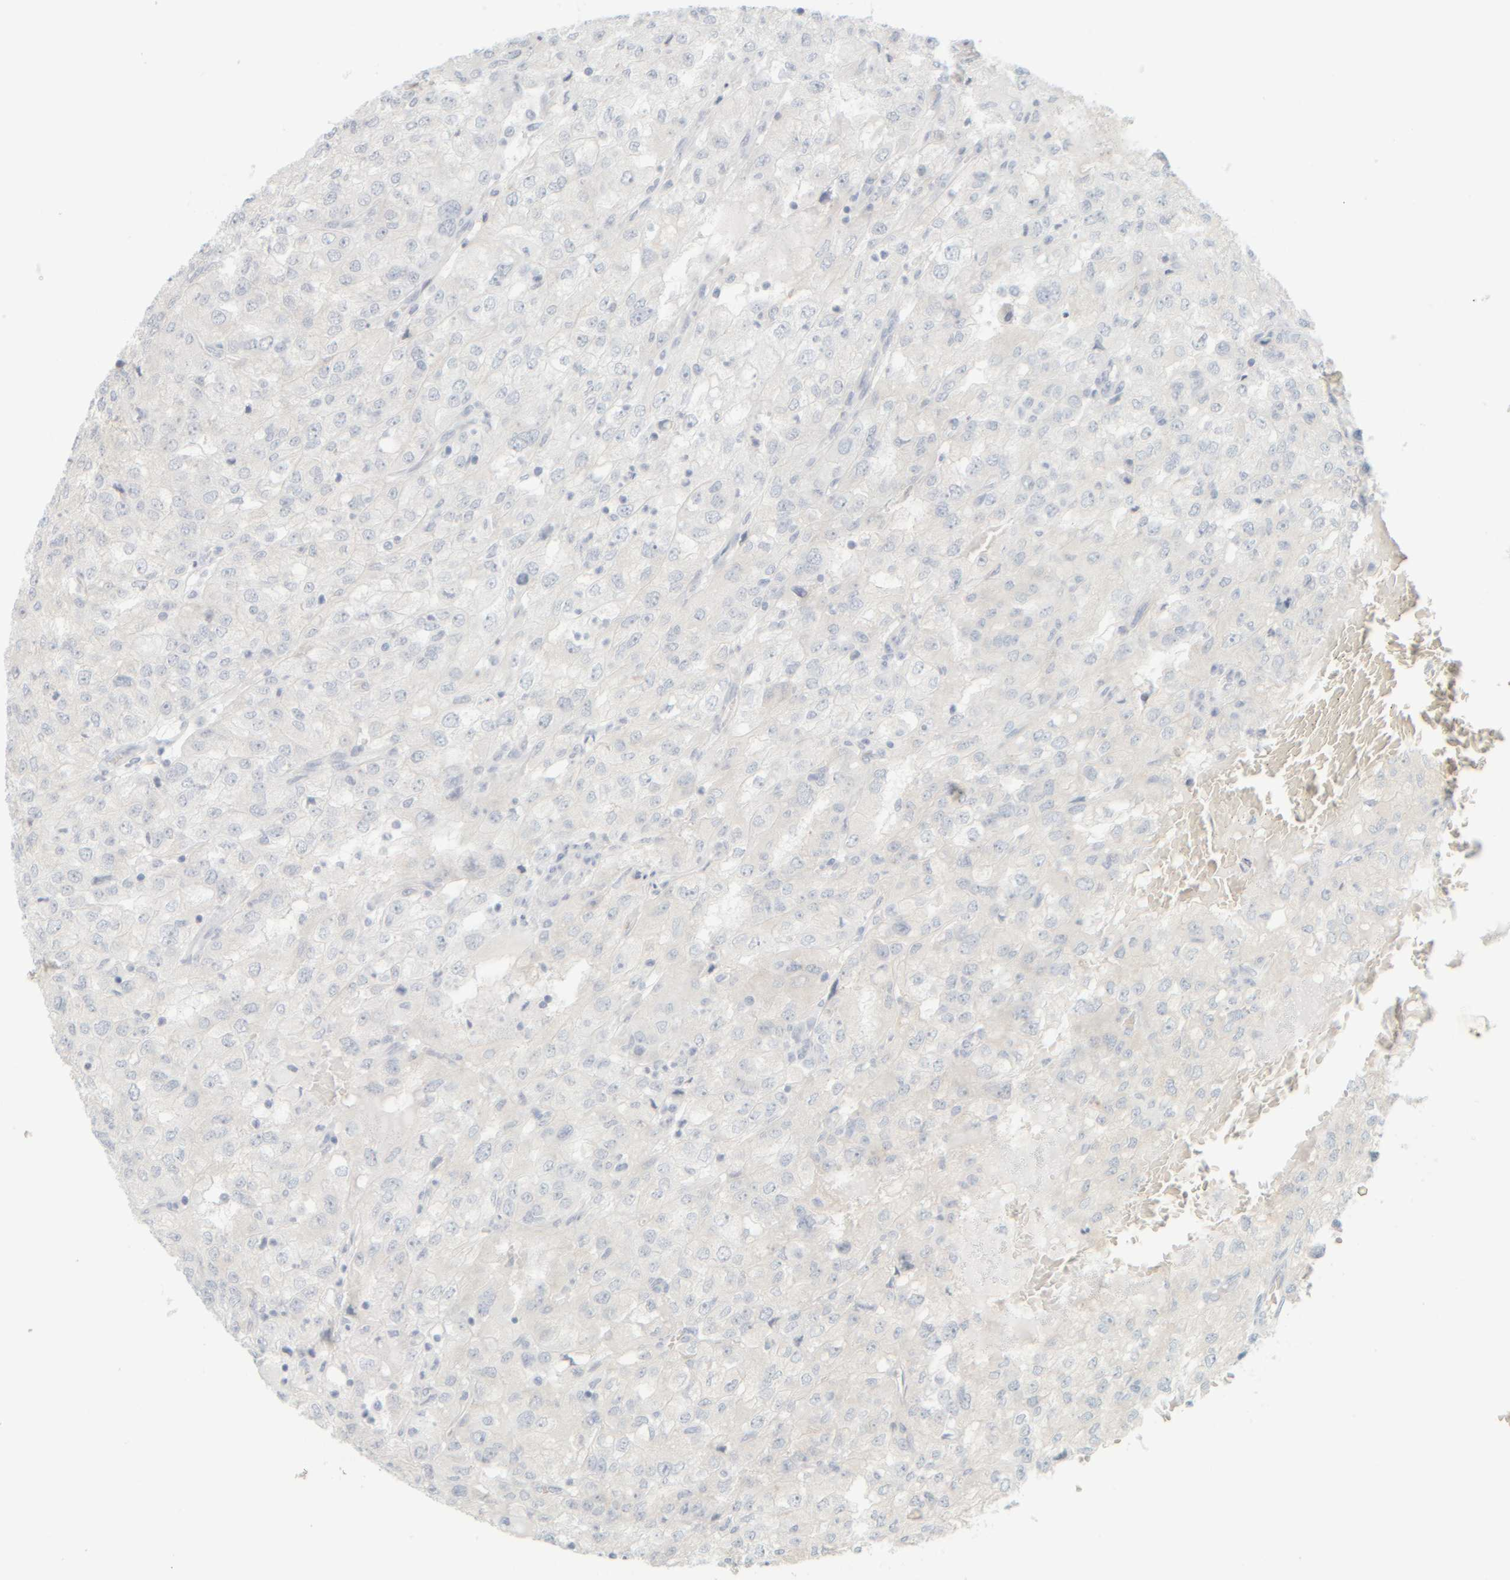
{"staining": {"intensity": "negative", "quantity": "none", "location": "none"}, "tissue": "renal cancer", "cell_type": "Tumor cells", "image_type": "cancer", "snomed": [{"axis": "morphology", "description": "Adenocarcinoma, NOS"}, {"axis": "topography", "description": "Kidney"}], "caption": "Micrograph shows no protein positivity in tumor cells of renal cancer (adenocarcinoma) tissue.", "gene": "PTGES3L-AARSD1", "patient": {"sex": "female", "age": 54}}